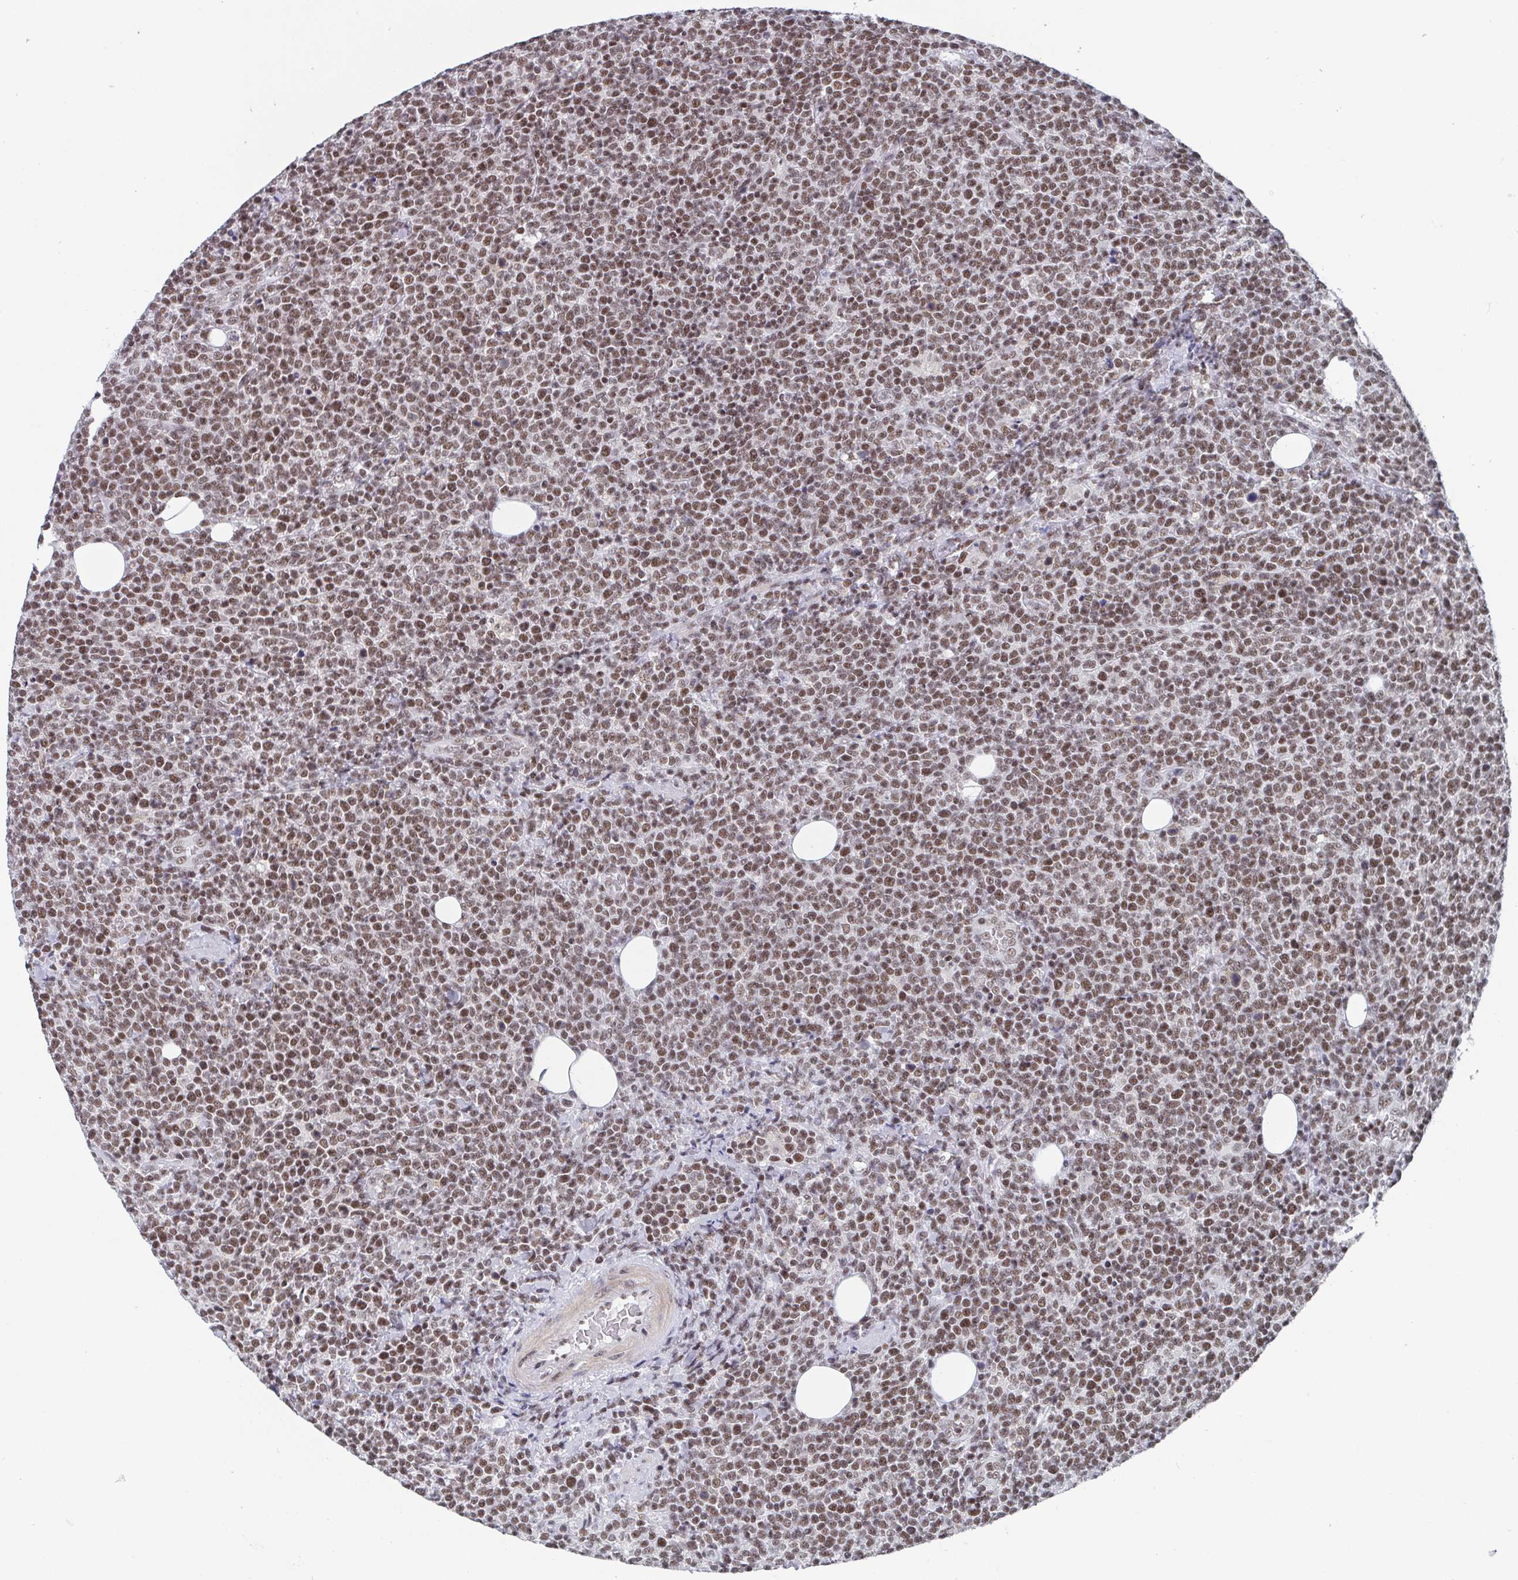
{"staining": {"intensity": "moderate", "quantity": ">75%", "location": "nuclear"}, "tissue": "lymphoma", "cell_type": "Tumor cells", "image_type": "cancer", "snomed": [{"axis": "morphology", "description": "Malignant lymphoma, non-Hodgkin's type, High grade"}, {"axis": "topography", "description": "Lymph node"}], "caption": "There is medium levels of moderate nuclear positivity in tumor cells of lymphoma, as demonstrated by immunohistochemical staining (brown color).", "gene": "CTCF", "patient": {"sex": "male", "age": 61}}